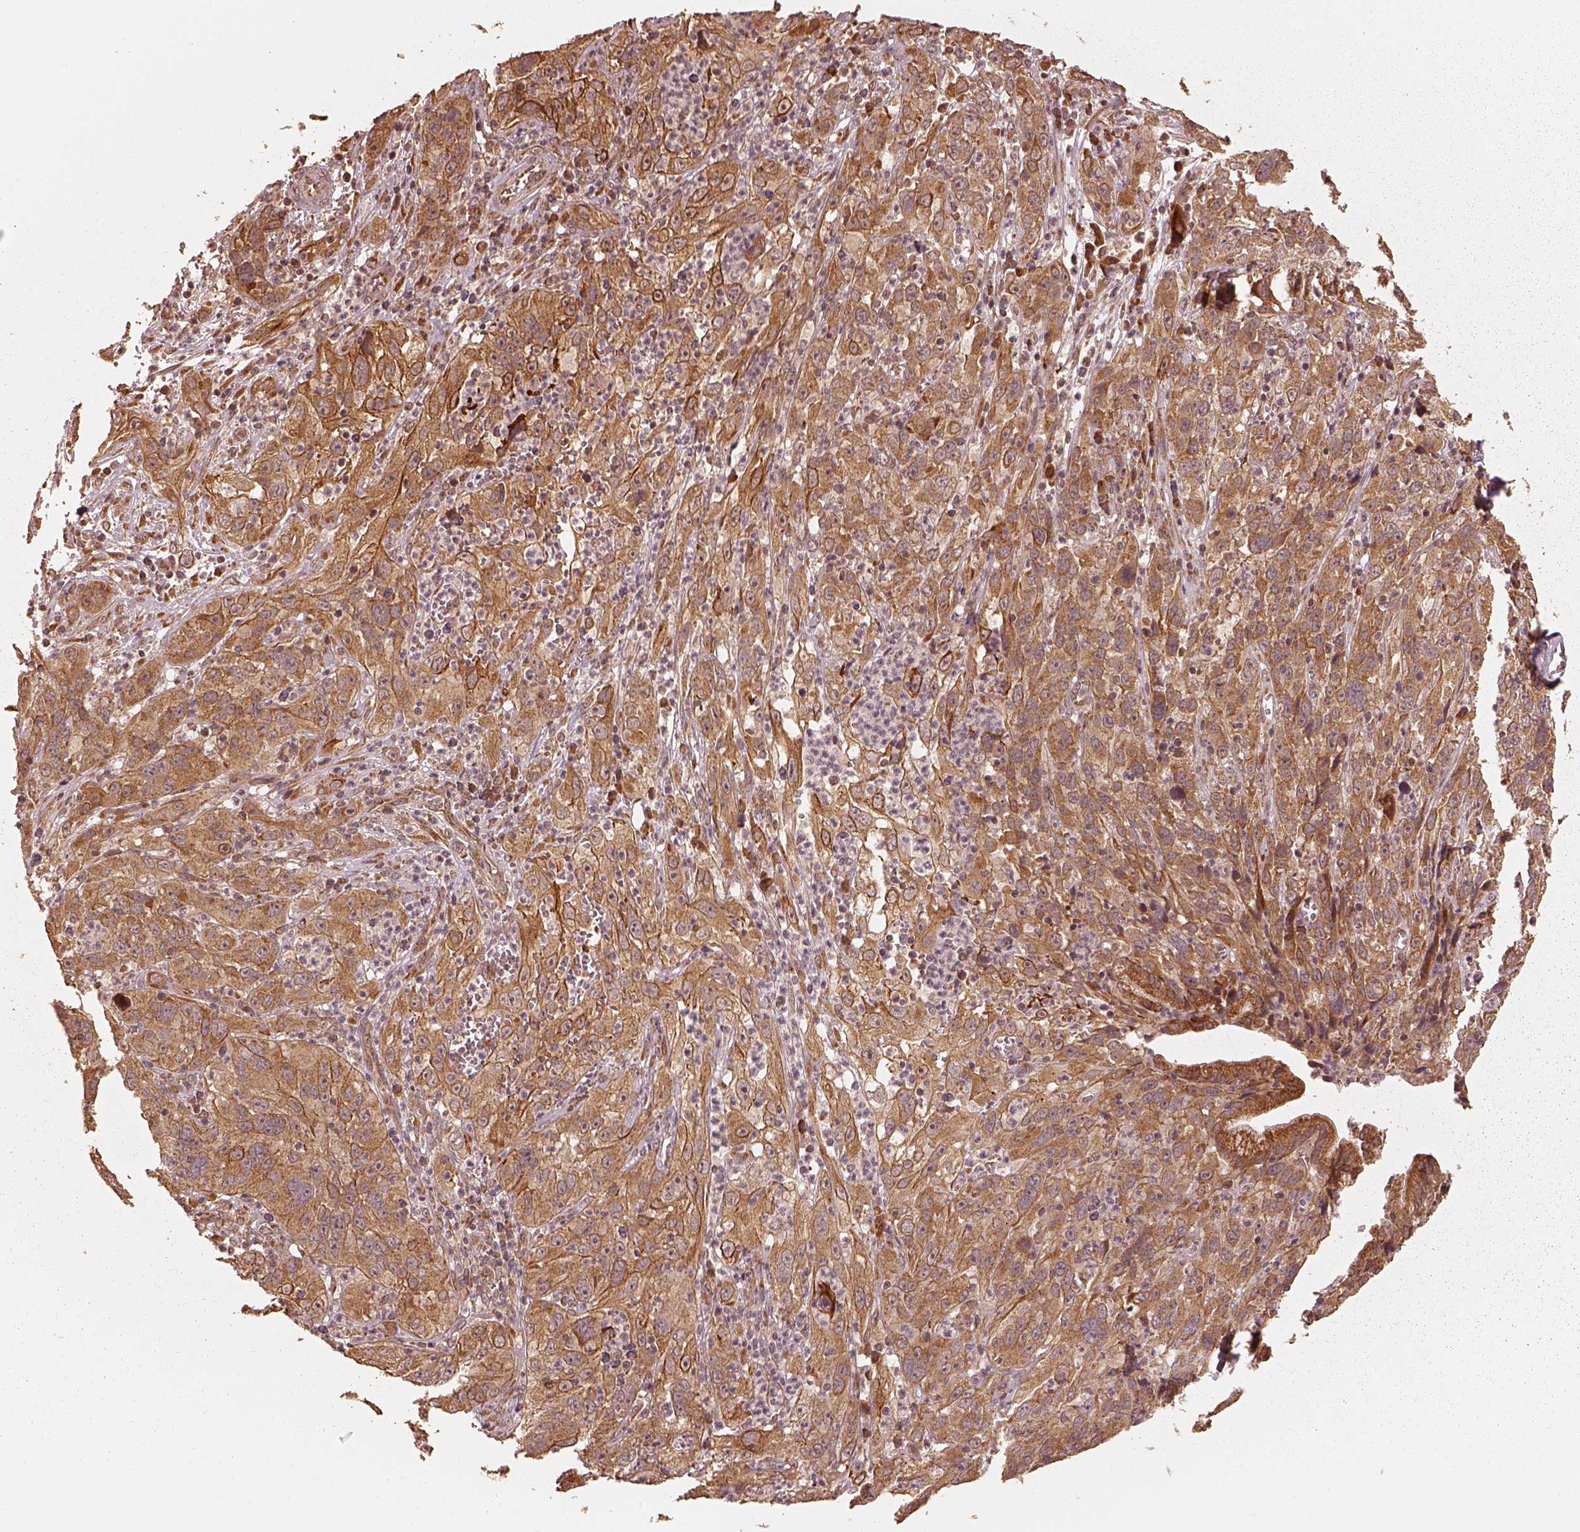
{"staining": {"intensity": "moderate", "quantity": ">75%", "location": "cytoplasmic/membranous"}, "tissue": "cervical cancer", "cell_type": "Tumor cells", "image_type": "cancer", "snomed": [{"axis": "morphology", "description": "Squamous cell carcinoma, NOS"}, {"axis": "topography", "description": "Cervix"}], "caption": "Immunohistochemical staining of squamous cell carcinoma (cervical) exhibits medium levels of moderate cytoplasmic/membranous protein expression in approximately >75% of tumor cells. (DAB IHC with brightfield microscopy, high magnification).", "gene": "DNAJC25", "patient": {"sex": "female", "age": 32}}